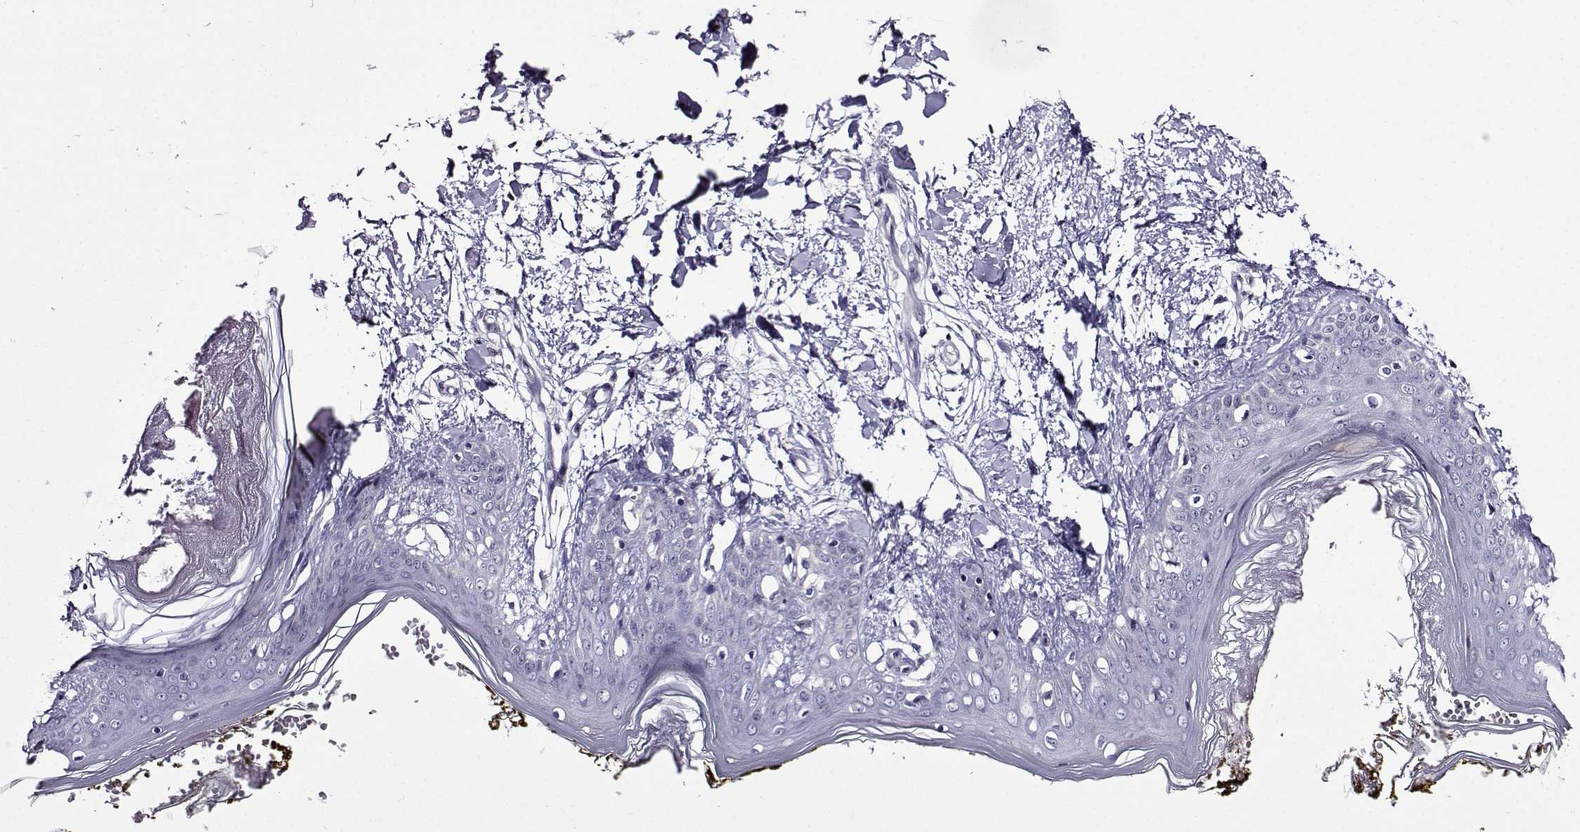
{"staining": {"intensity": "negative", "quantity": "none", "location": "none"}, "tissue": "skin", "cell_type": "Fibroblasts", "image_type": "normal", "snomed": [{"axis": "morphology", "description": "Normal tissue, NOS"}, {"axis": "topography", "description": "Skin"}], "caption": "DAB (3,3'-diaminobenzidine) immunohistochemical staining of benign skin displays no significant positivity in fibroblasts.", "gene": "TMEM266", "patient": {"sex": "female", "age": 34}}